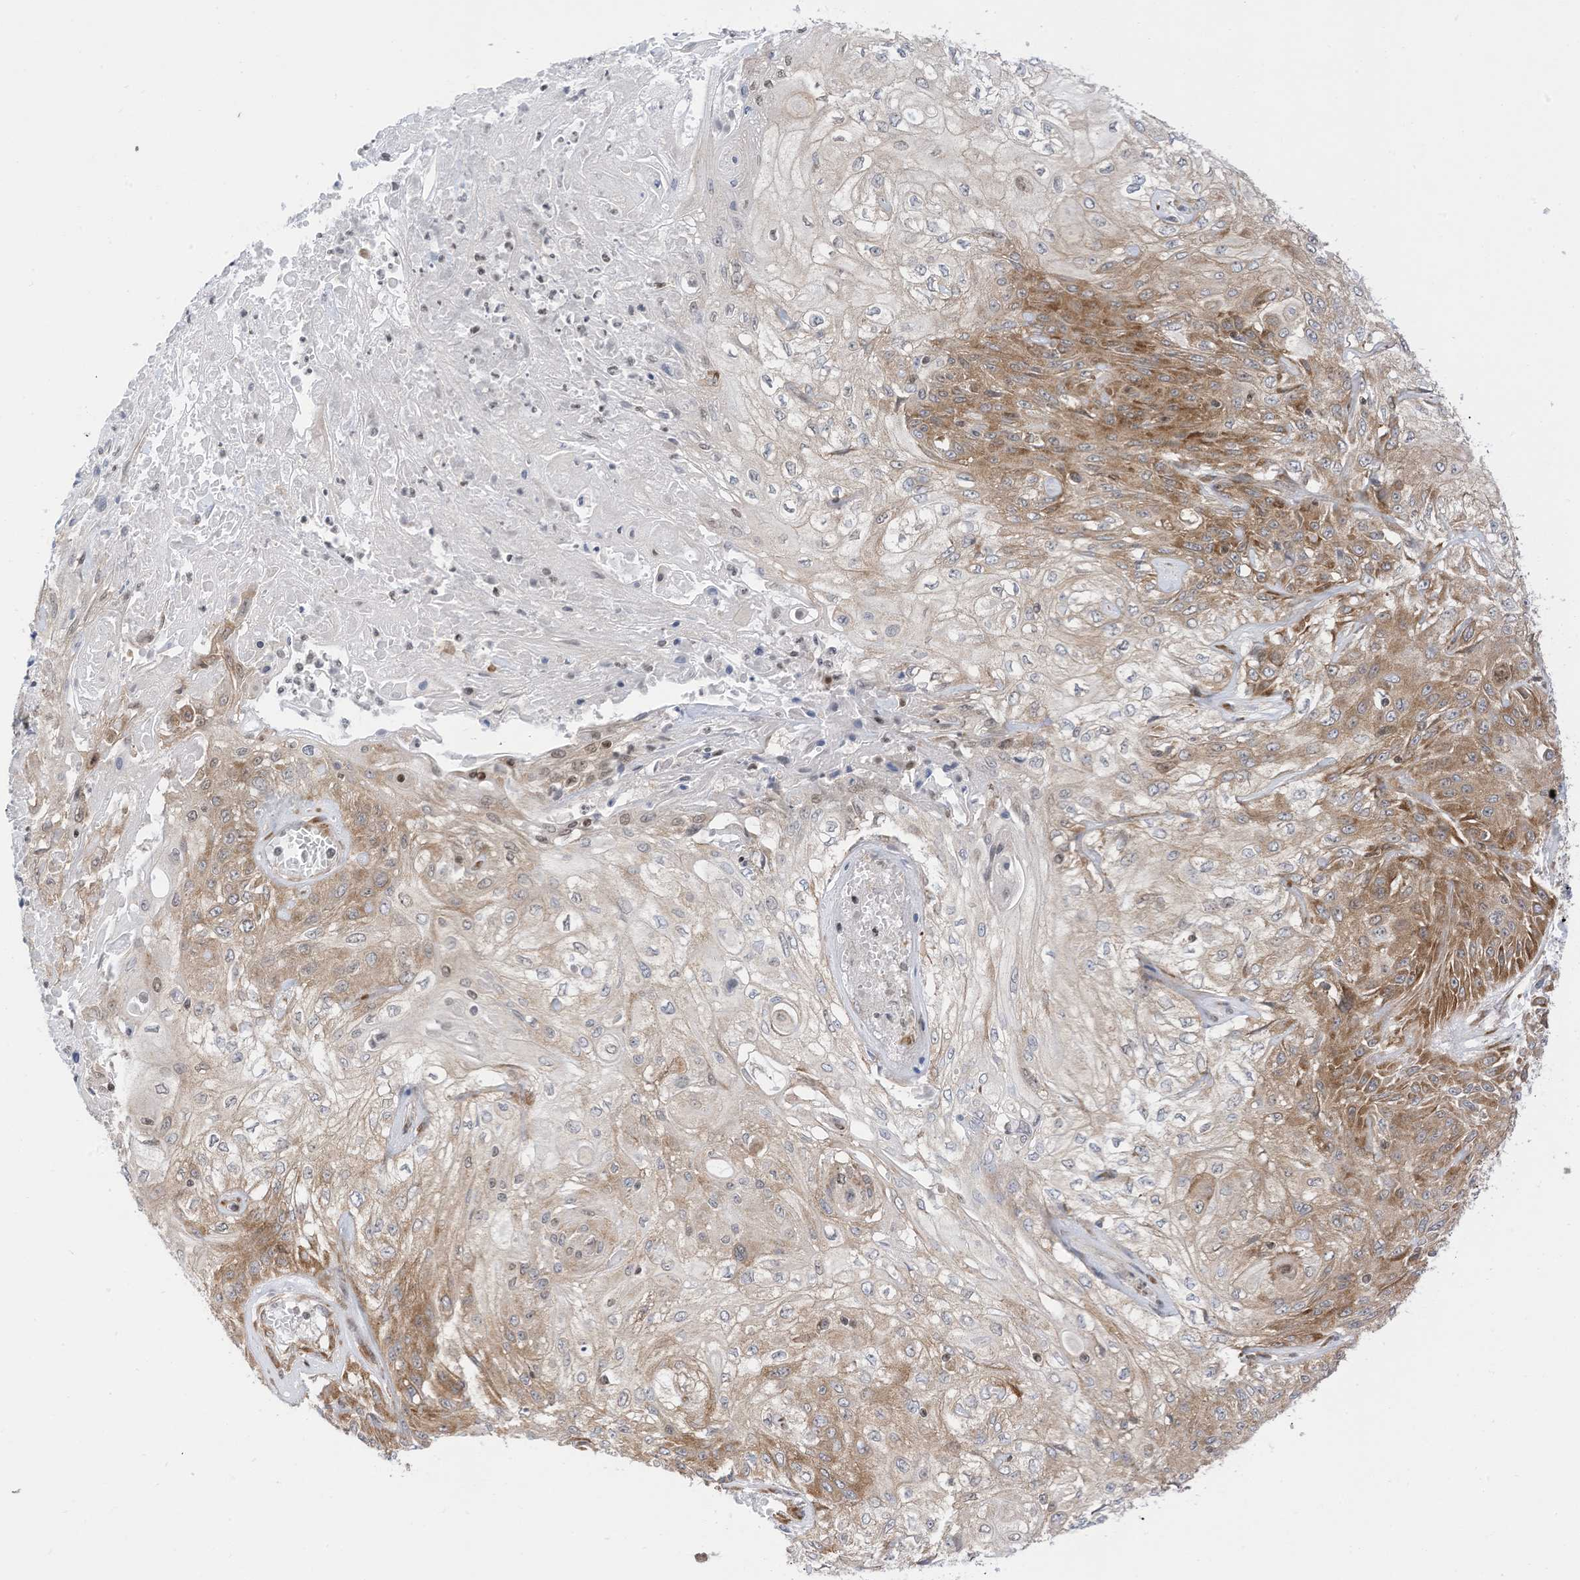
{"staining": {"intensity": "moderate", "quantity": "25%-75%", "location": "cytoplasmic/membranous"}, "tissue": "skin cancer", "cell_type": "Tumor cells", "image_type": "cancer", "snomed": [{"axis": "morphology", "description": "Squamous cell carcinoma, NOS"}, {"axis": "morphology", "description": "Squamous cell carcinoma, metastatic, NOS"}, {"axis": "topography", "description": "Skin"}, {"axis": "topography", "description": "Lymph node"}], "caption": "This micrograph exhibits skin cancer (squamous cell carcinoma) stained with immunohistochemistry to label a protein in brown. The cytoplasmic/membranous of tumor cells show moderate positivity for the protein. Nuclei are counter-stained blue.", "gene": "EDF1", "patient": {"sex": "male", "age": 75}}